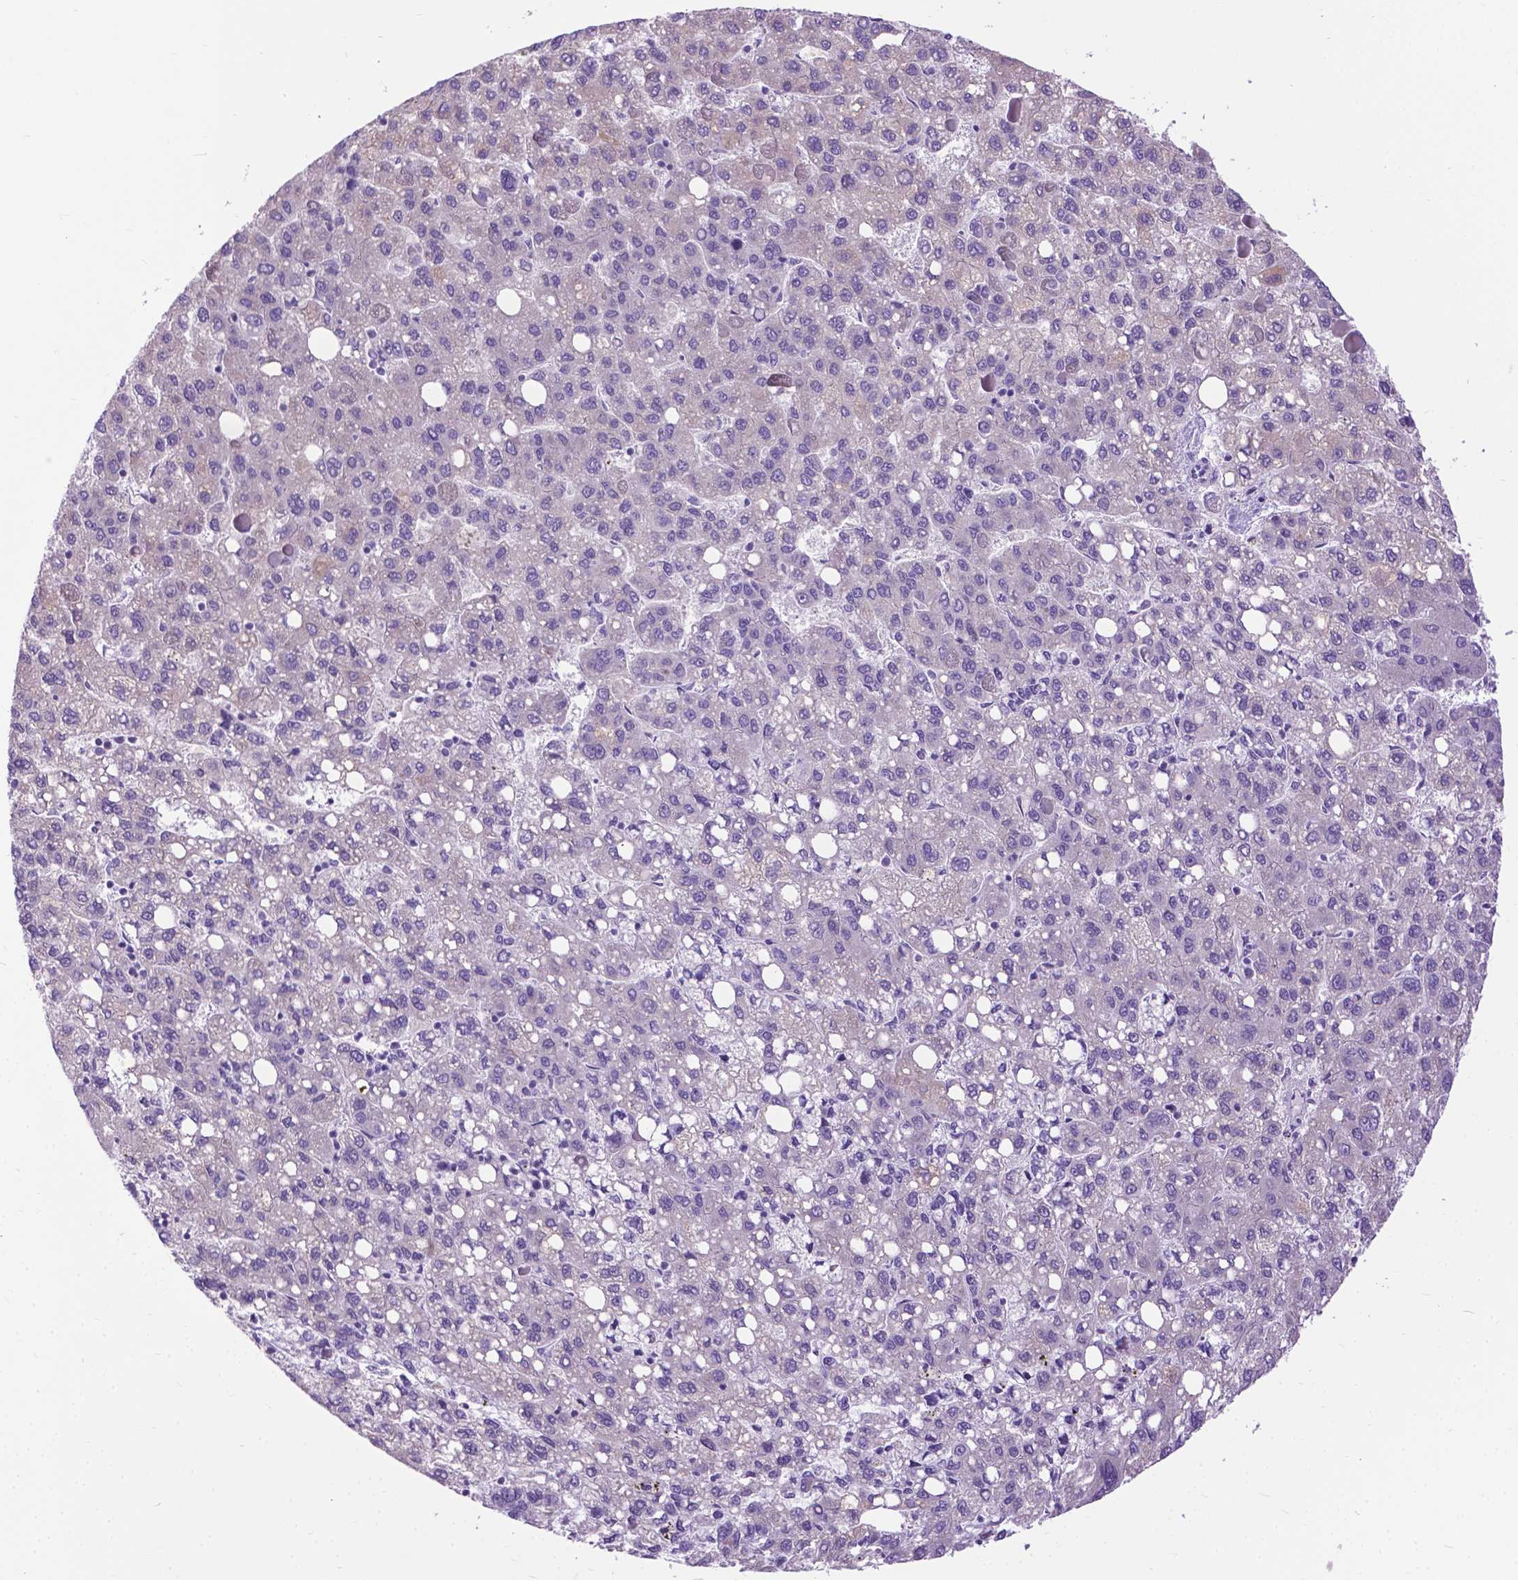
{"staining": {"intensity": "negative", "quantity": "none", "location": "none"}, "tissue": "liver cancer", "cell_type": "Tumor cells", "image_type": "cancer", "snomed": [{"axis": "morphology", "description": "Carcinoma, Hepatocellular, NOS"}, {"axis": "topography", "description": "Liver"}], "caption": "Immunohistochemistry histopathology image of human liver cancer (hepatocellular carcinoma) stained for a protein (brown), which reveals no staining in tumor cells.", "gene": "APCDD1L", "patient": {"sex": "female", "age": 82}}